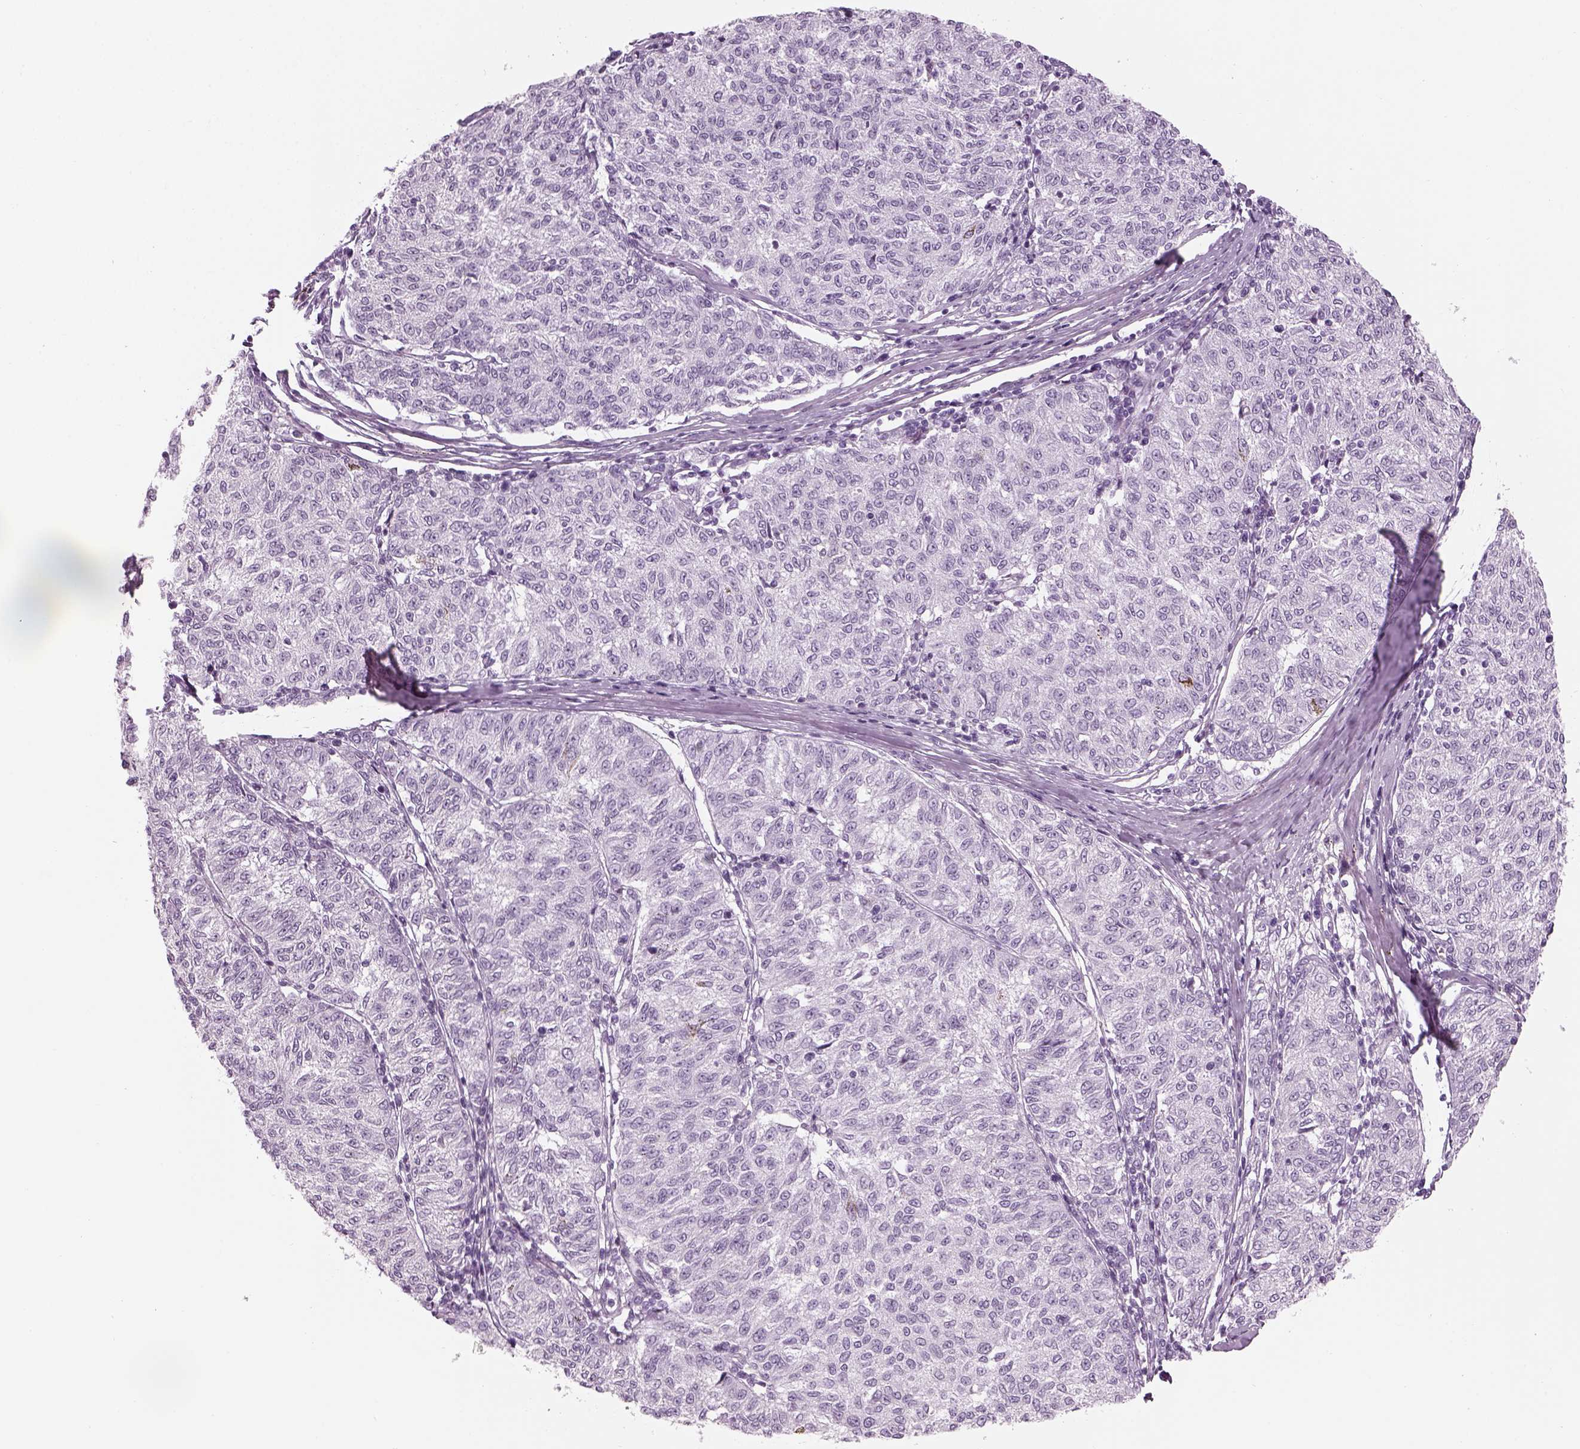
{"staining": {"intensity": "negative", "quantity": "none", "location": "none"}, "tissue": "melanoma", "cell_type": "Tumor cells", "image_type": "cancer", "snomed": [{"axis": "morphology", "description": "Malignant melanoma, NOS"}, {"axis": "topography", "description": "Skin"}], "caption": "Melanoma was stained to show a protein in brown. There is no significant staining in tumor cells.", "gene": "SAG", "patient": {"sex": "female", "age": 72}}